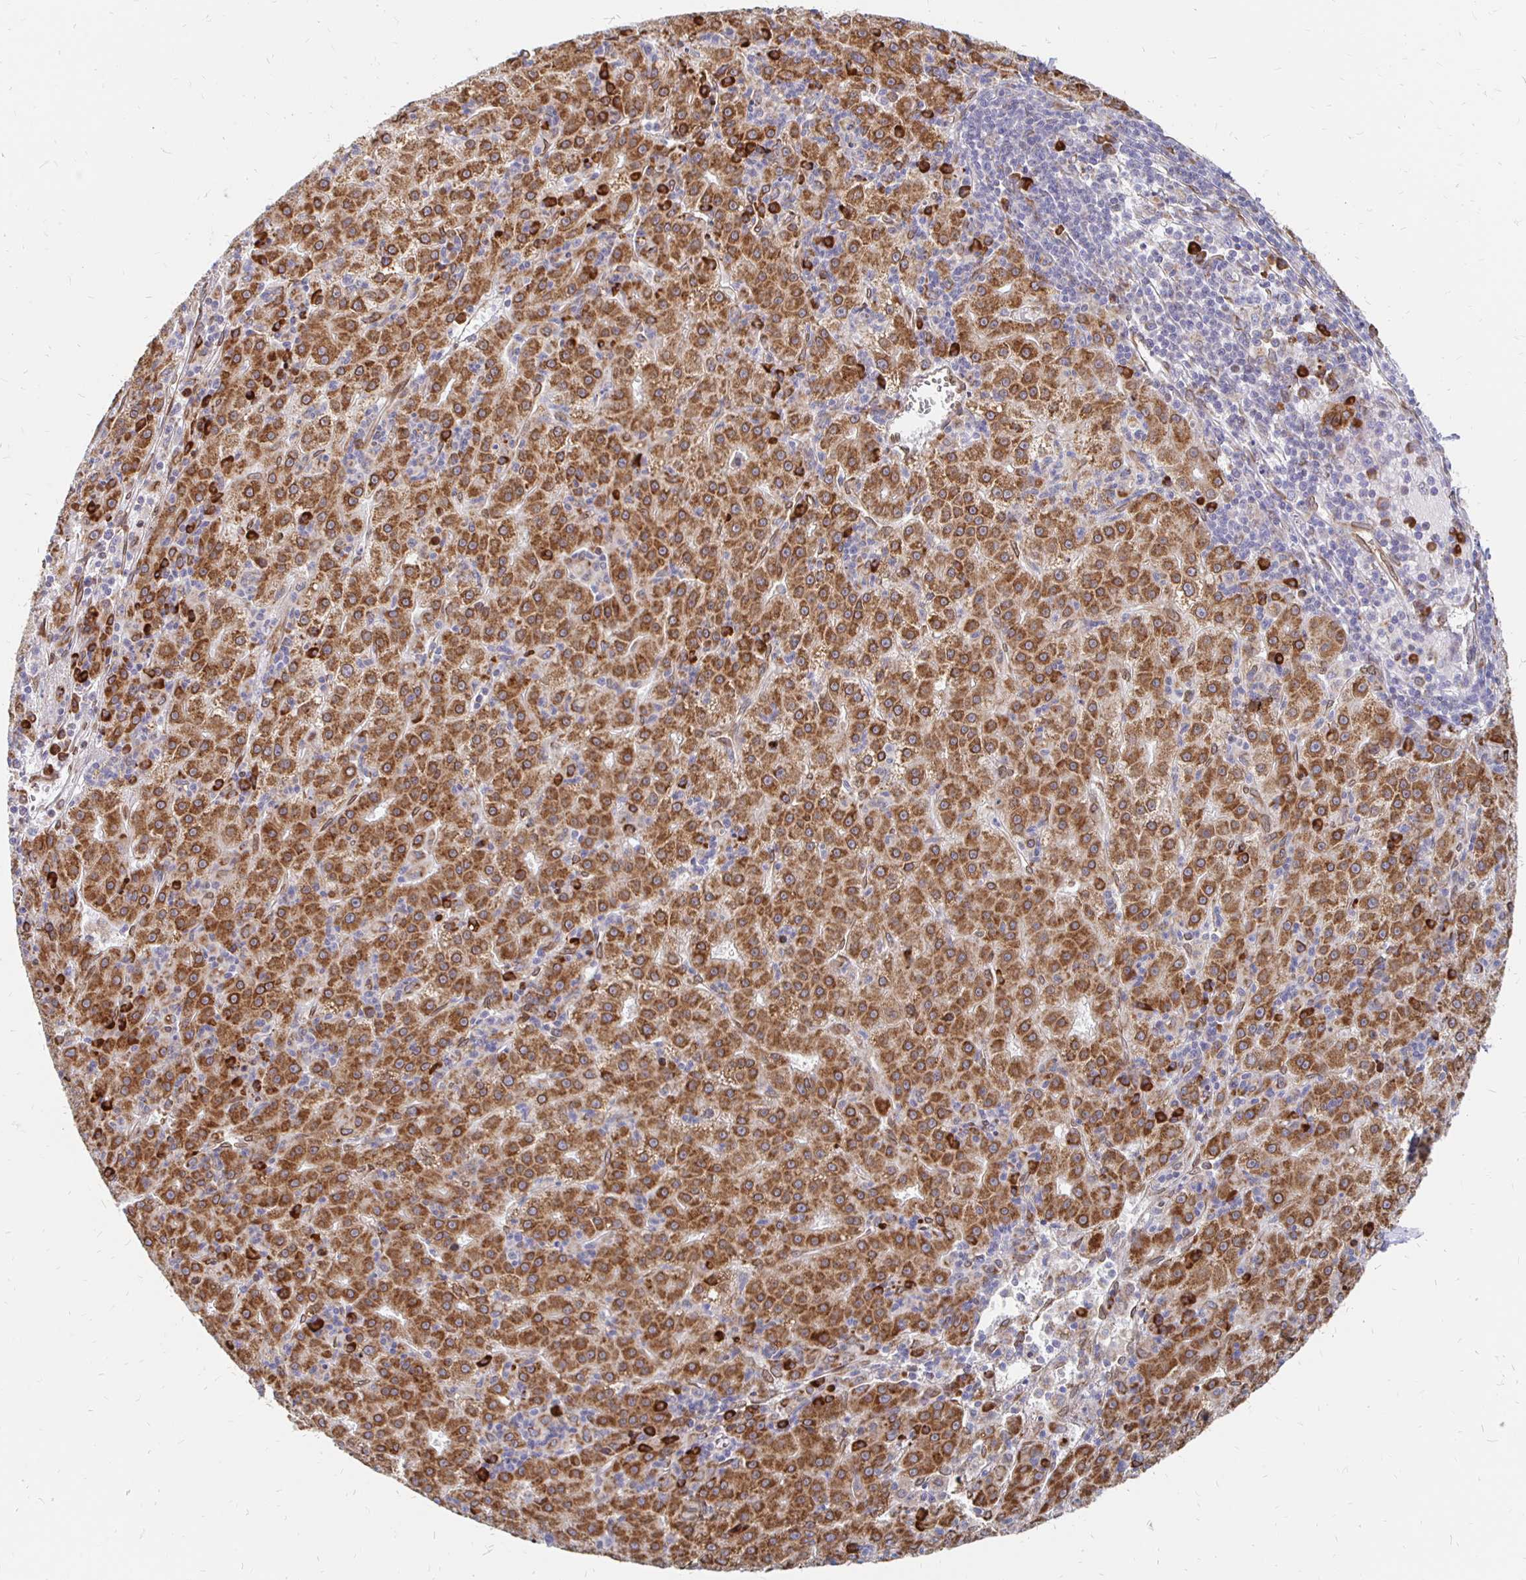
{"staining": {"intensity": "strong", "quantity": ">75%", "location": "cytoplasmic/membranous,nuclear"}, "tissue": "liver cancer", "cell_type": "Tumor cells", "image_type": "cancer", "snomed": [{"axis": "morphology", "description": "Carcinoma, Hepatocellular, NOS"}, {"axis": "topography", "description": "Liver"}], "caption": "Protein analysis of hepatocellular carcinoma (liver) tissue exhibits strong cytoplasmic/membranous and nuclear positivity in about >75% of tumor cells. The staining was performed using DAB (3,3'-diaminobenzidine), with brown indicating positive protein expression. Nuclei are stained blue with hematoxylin.", "gene": "PELI3", "patient": {"sex": "male", "age": 76}}